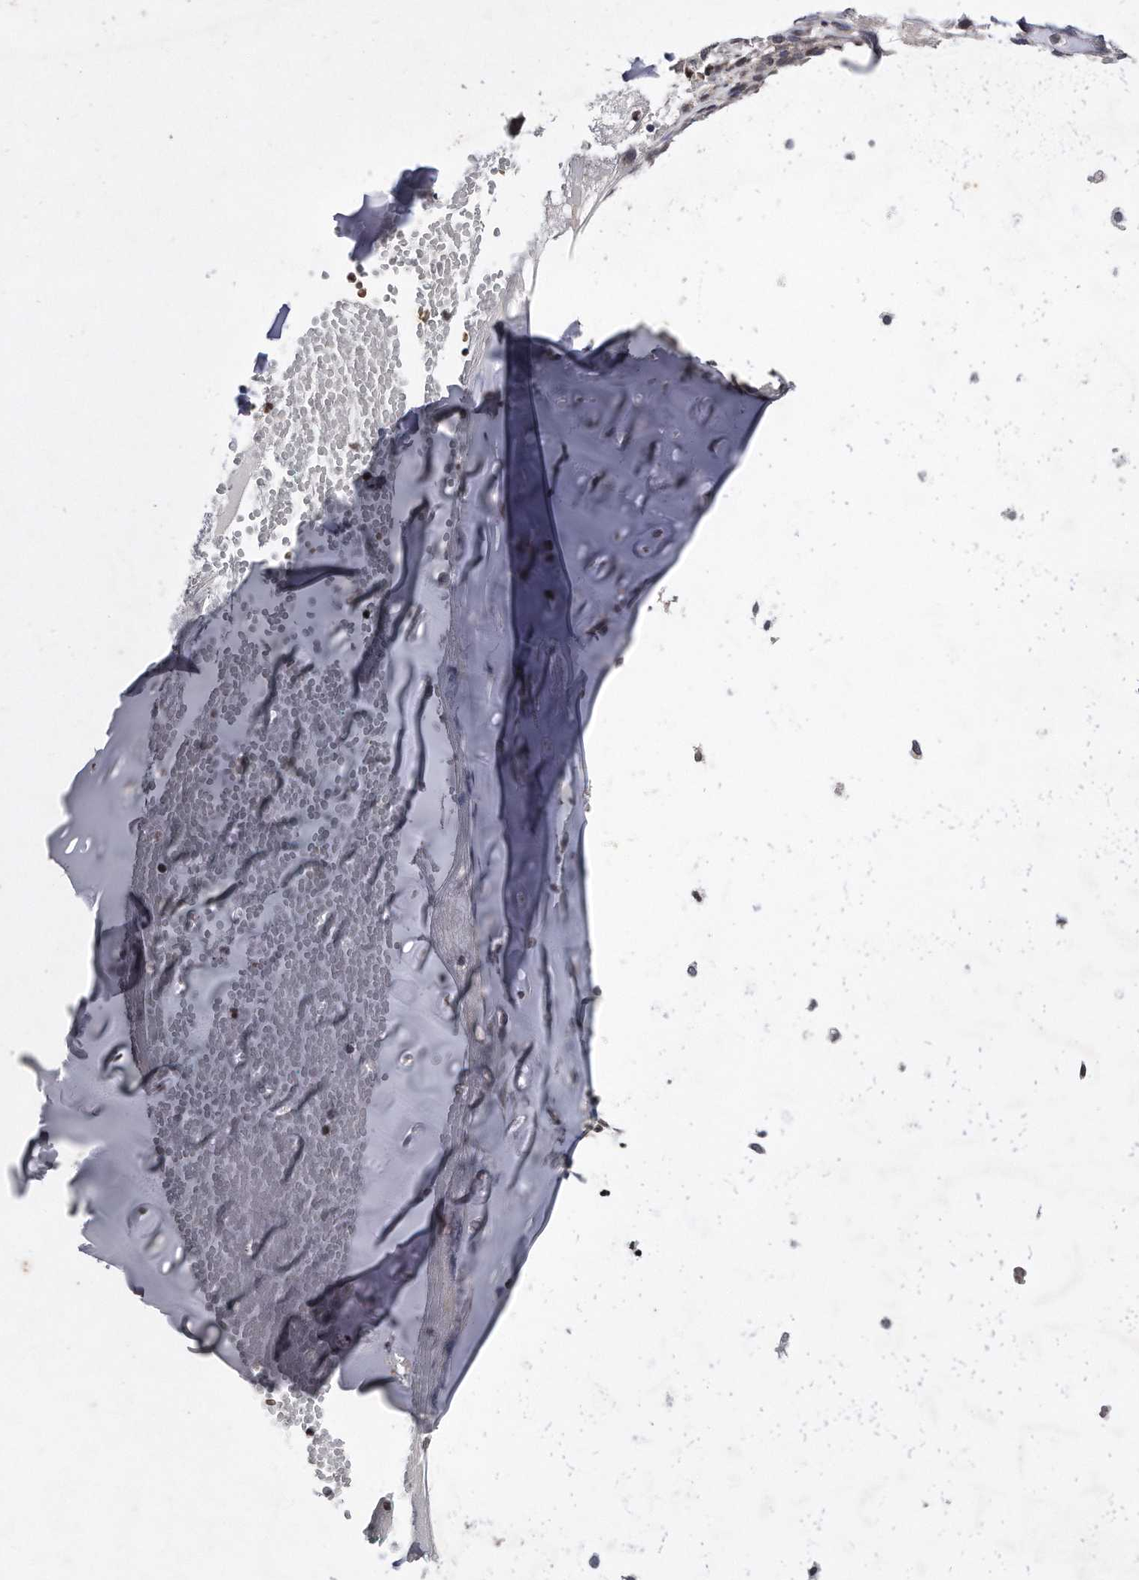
{"staining": {"intensity": "negative", "quantity": "none", "location": "none"}, "tissue": "adipose tissue", "cell_type": "Adipocytes", "image_type": "normal", "snomed": [{"axis": "morphology", "description": "Normal tissue, NOS"}, {"axis": "morphology", "description": "Basal cell carcinoma"}, {"axis": "topography", "description": "Cartilage tissue"}, {"axis": "topography", "description": "Nasopharynx"}, {"axis": "topography", "description": "Oral tissue"}], "caption": "DAB immunohistochemical staining of unremarkable human adipose tissue displays no significant expression in adipocytes.", "gene": "DAB1", "patient": {"sex": "female", "age": 77}}